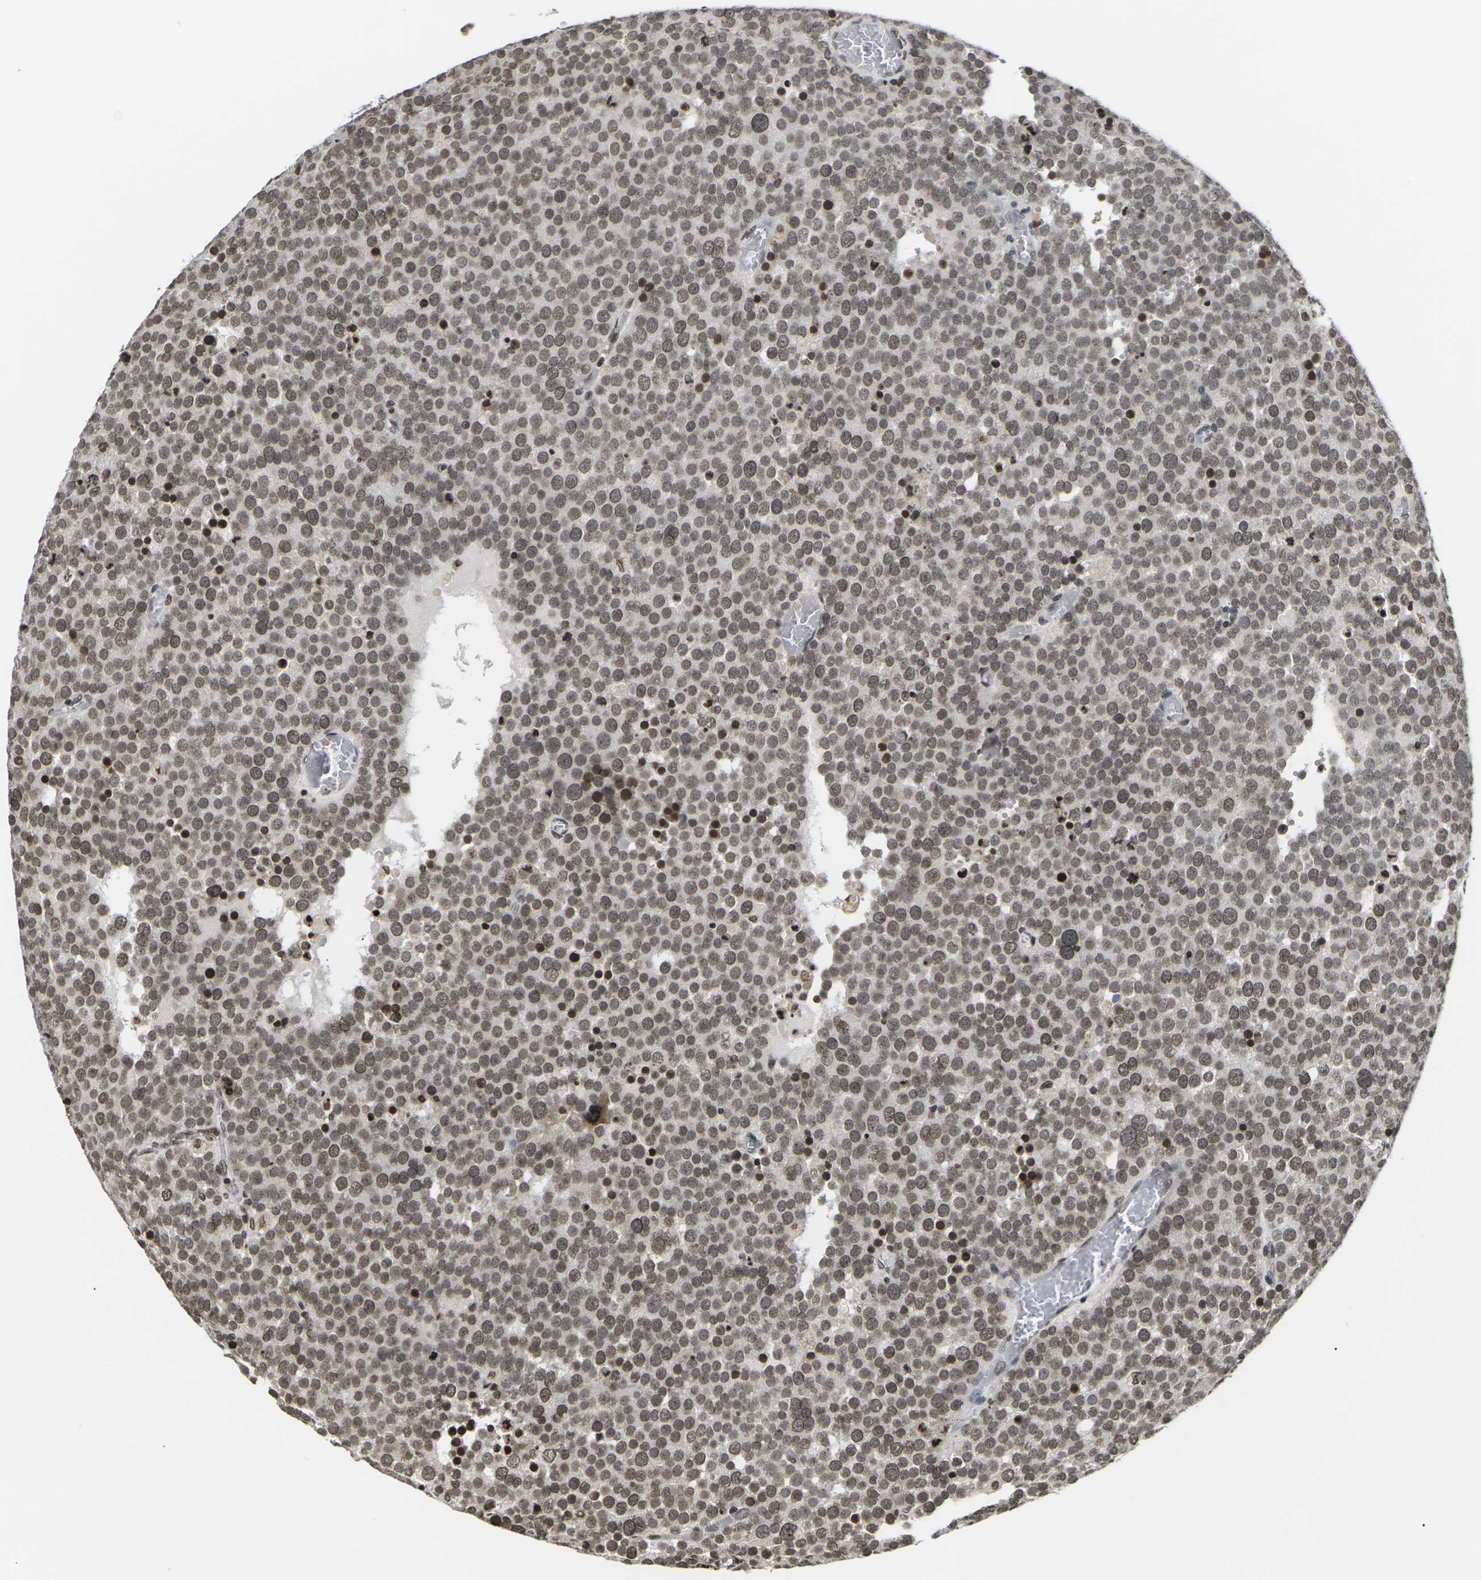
{"staining": {"intensity": "moderate", "quantity": ">75%", "location": "nuclear"}, "tissue": "testis cancer", "cell_type": "Tumor cells", "image_type": "cancer", "snomed": [{"axis": "morphology", "description": "Normal tissue, NOS"}, {"axis": "morphology", "description": "Seminoma, NOS"}, {"axis": "topography", "description": "Testis"}], "caption": "There is medium levels of moderate nuclear staining in tumor cells of seminoma (testis), as demonstrated by immunohistochemical staining (brown color).", "gene": "ETV5", "patient": {"sex": "male", "age": 71}}